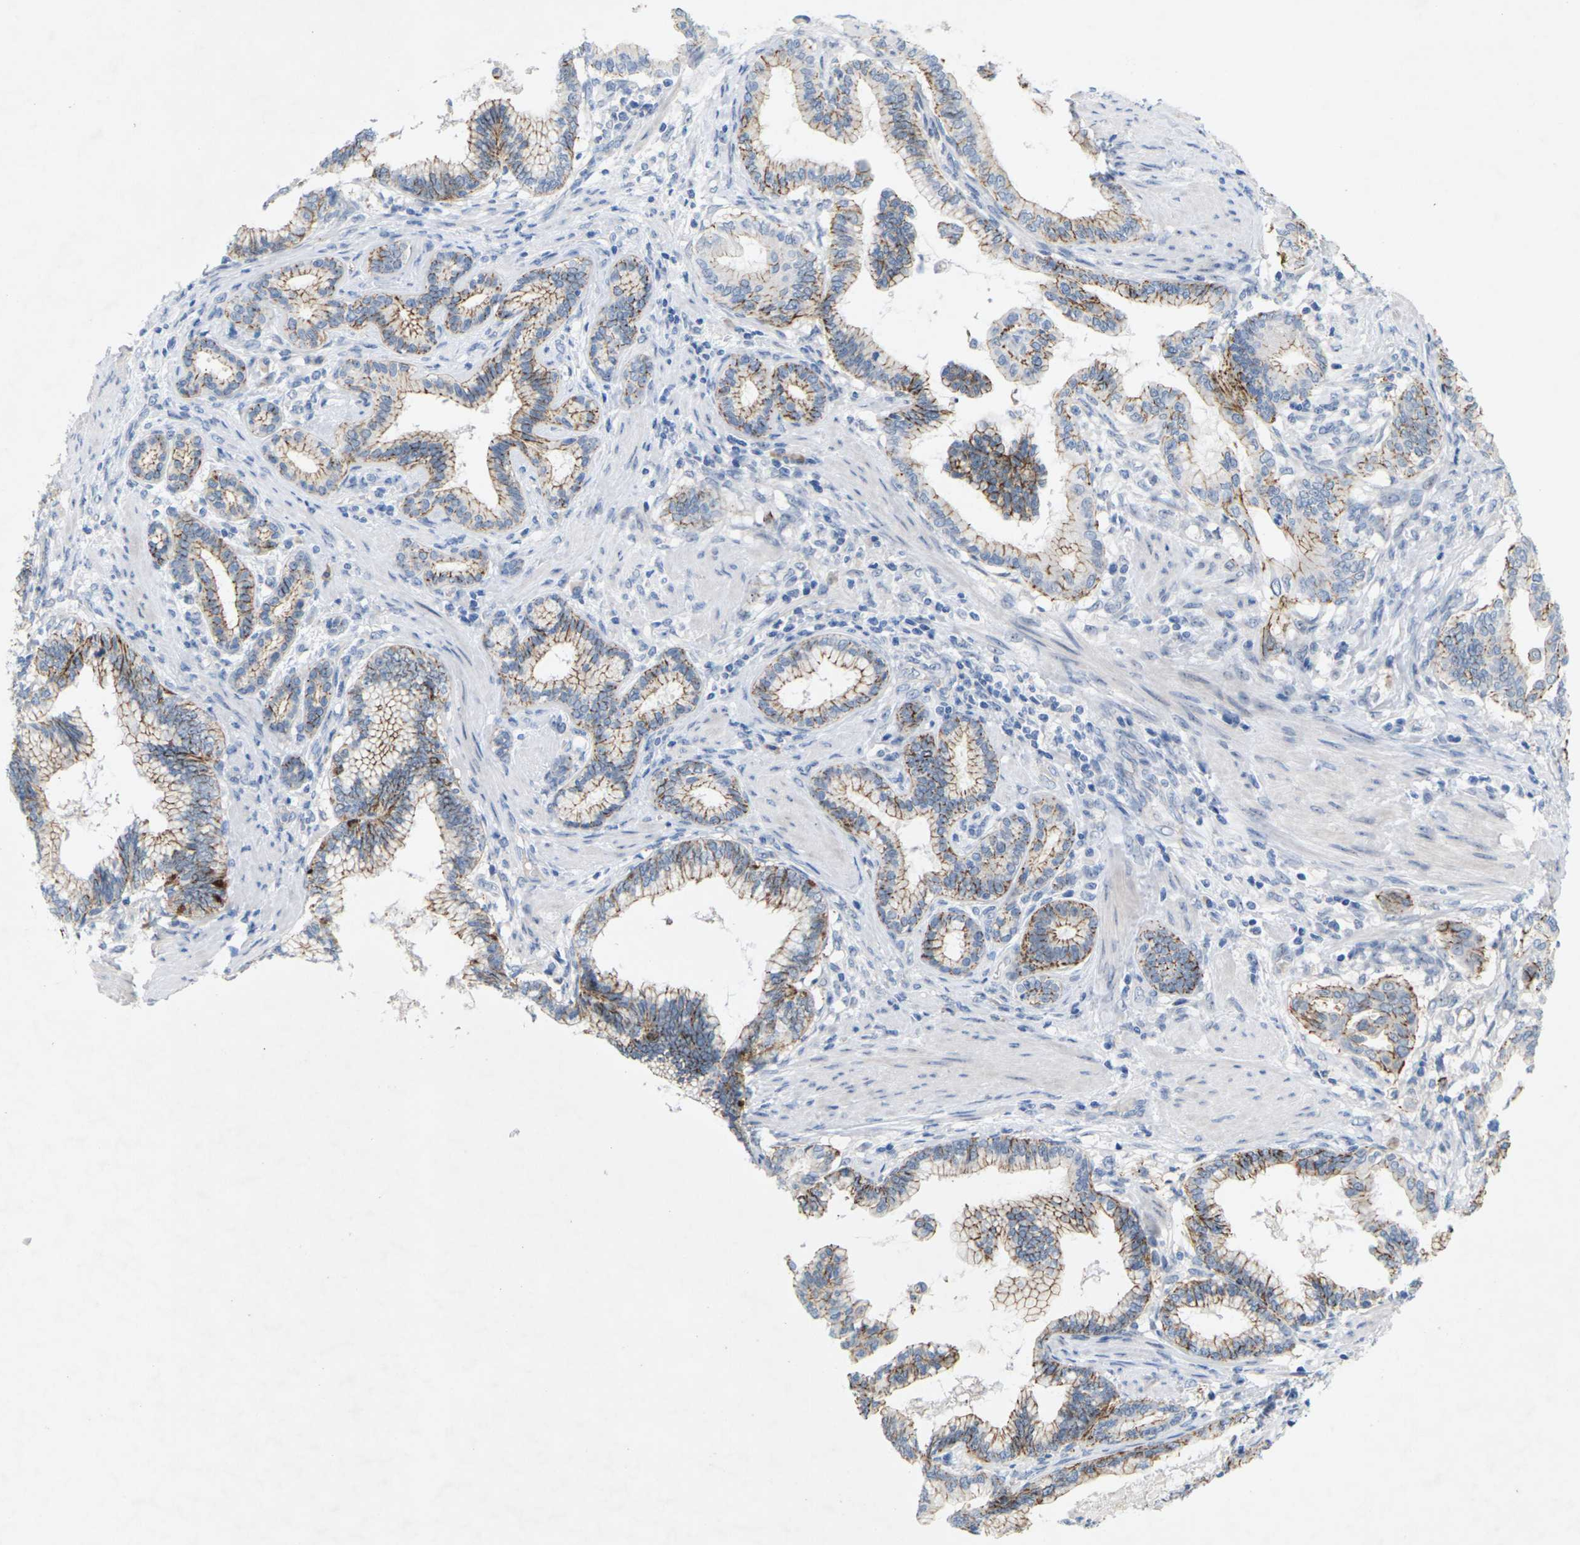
{"staining": {"intensity": "moderate", "quantity": ">75%", "location": "cytoplasmic/membranous"}, "tissue": "pancreatic cancer", "cell_type": "Tumor cells", "image_type": "cancer", "snomed": [{"axis": "morphology", "description": "Adenocarcinoma, NOS"}, {"axis": "topography", "description": "Pancreas"}], "caption": "The immunohistochemical stain highlights moderate cytoplasmic/membranous staining in tumor cells of adenocarcinoma (pancreatic) tissue. (DAB (3,3'-diaminobenzidine) IHC, brown staining for protein, blue staining for nuclei).", "gene": "CLDN3", "patient": {"sex": "female", "age": 64}}